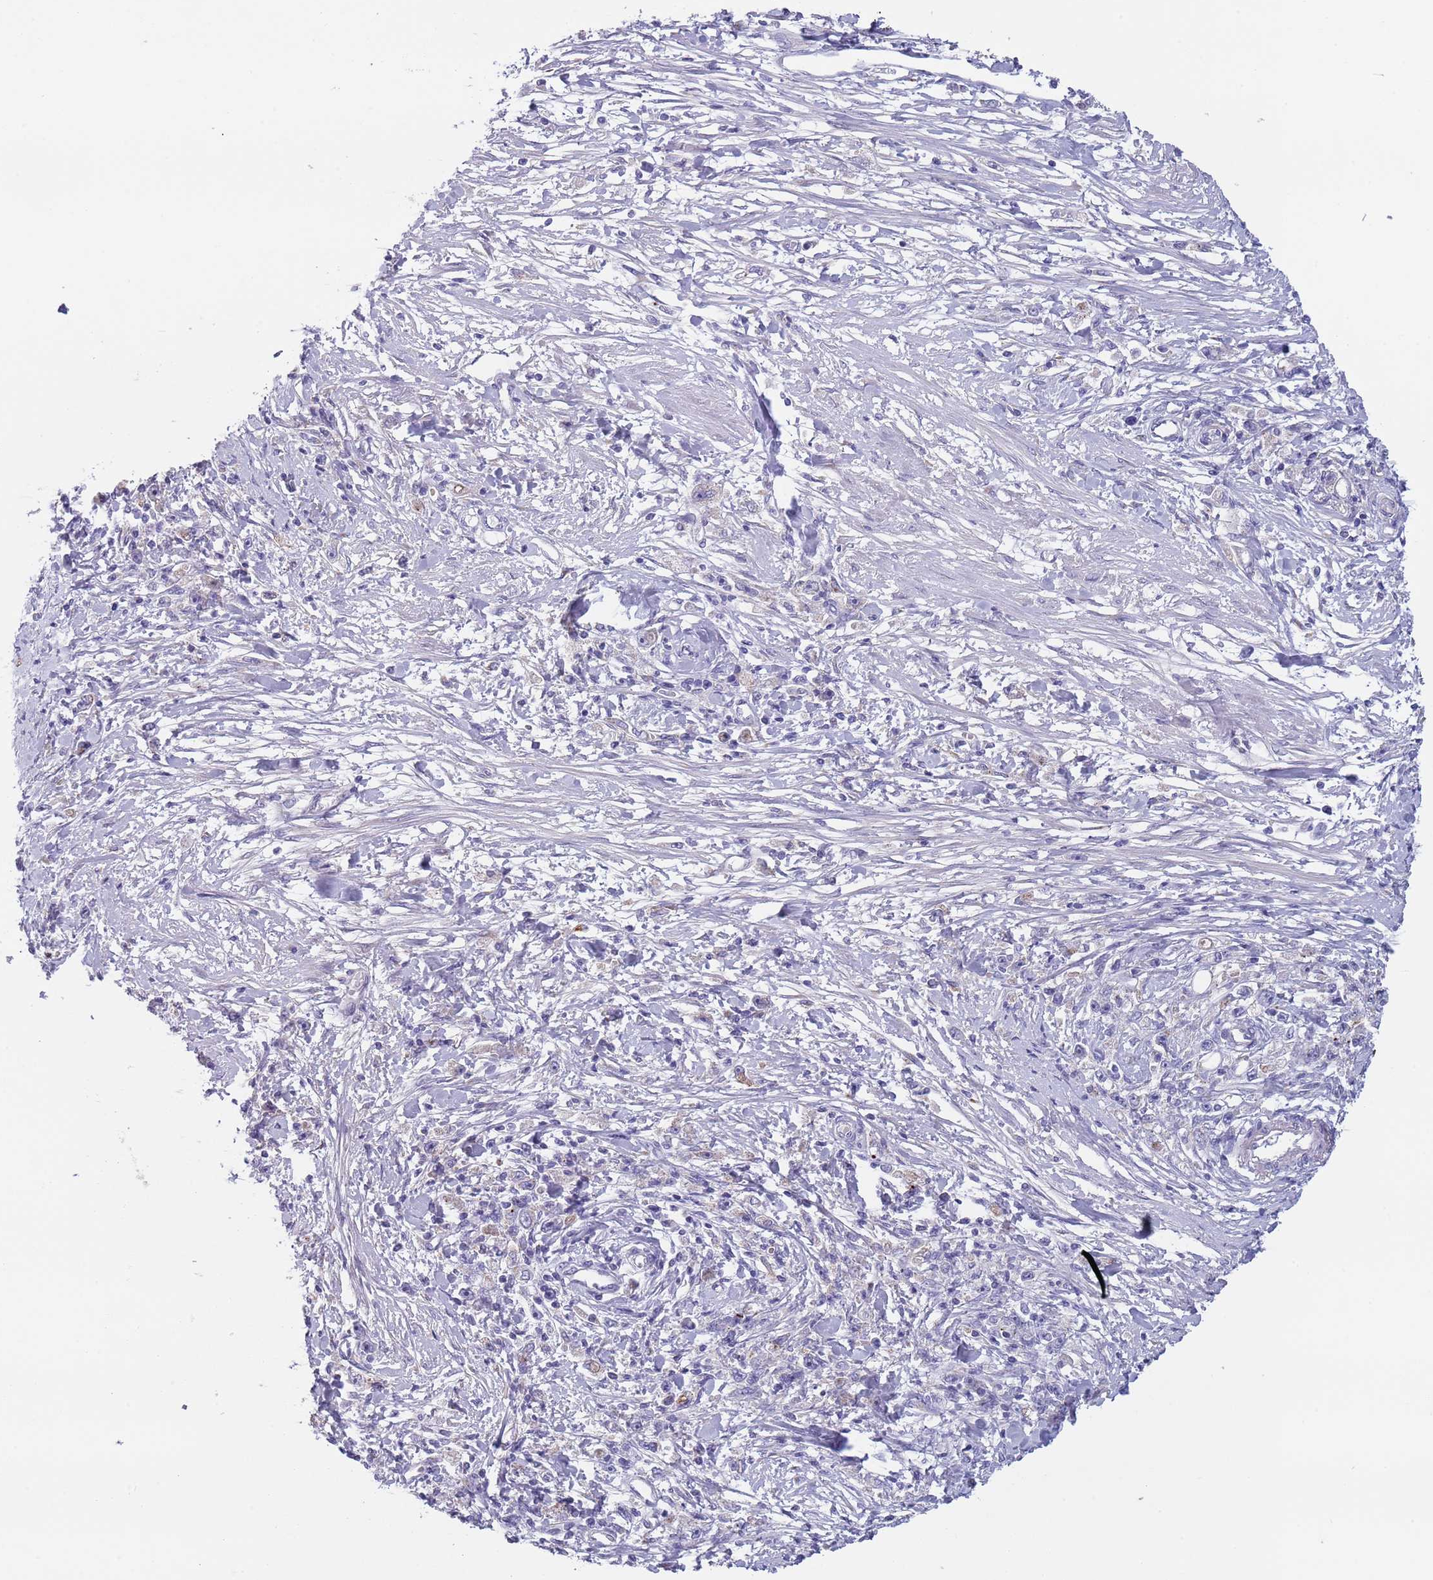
{"staining": {"intensity": "negative", "quantity": "none", "location": "none"}, "tissue": "stomach cancer", "cell_type": "Tumor cells", "image_type": "cancer", "snomed": [{"axis": "morphology", "description": "Adenocarcinoma, NOS"}, {"axis": "topography", "description": "Stomach"}], "caption": "Tumor cells are negative for protein expression in human adenocarcinoma (stomach).", "gene": "MAN1C1", "patient": {"sex": "female", "age": 59}}